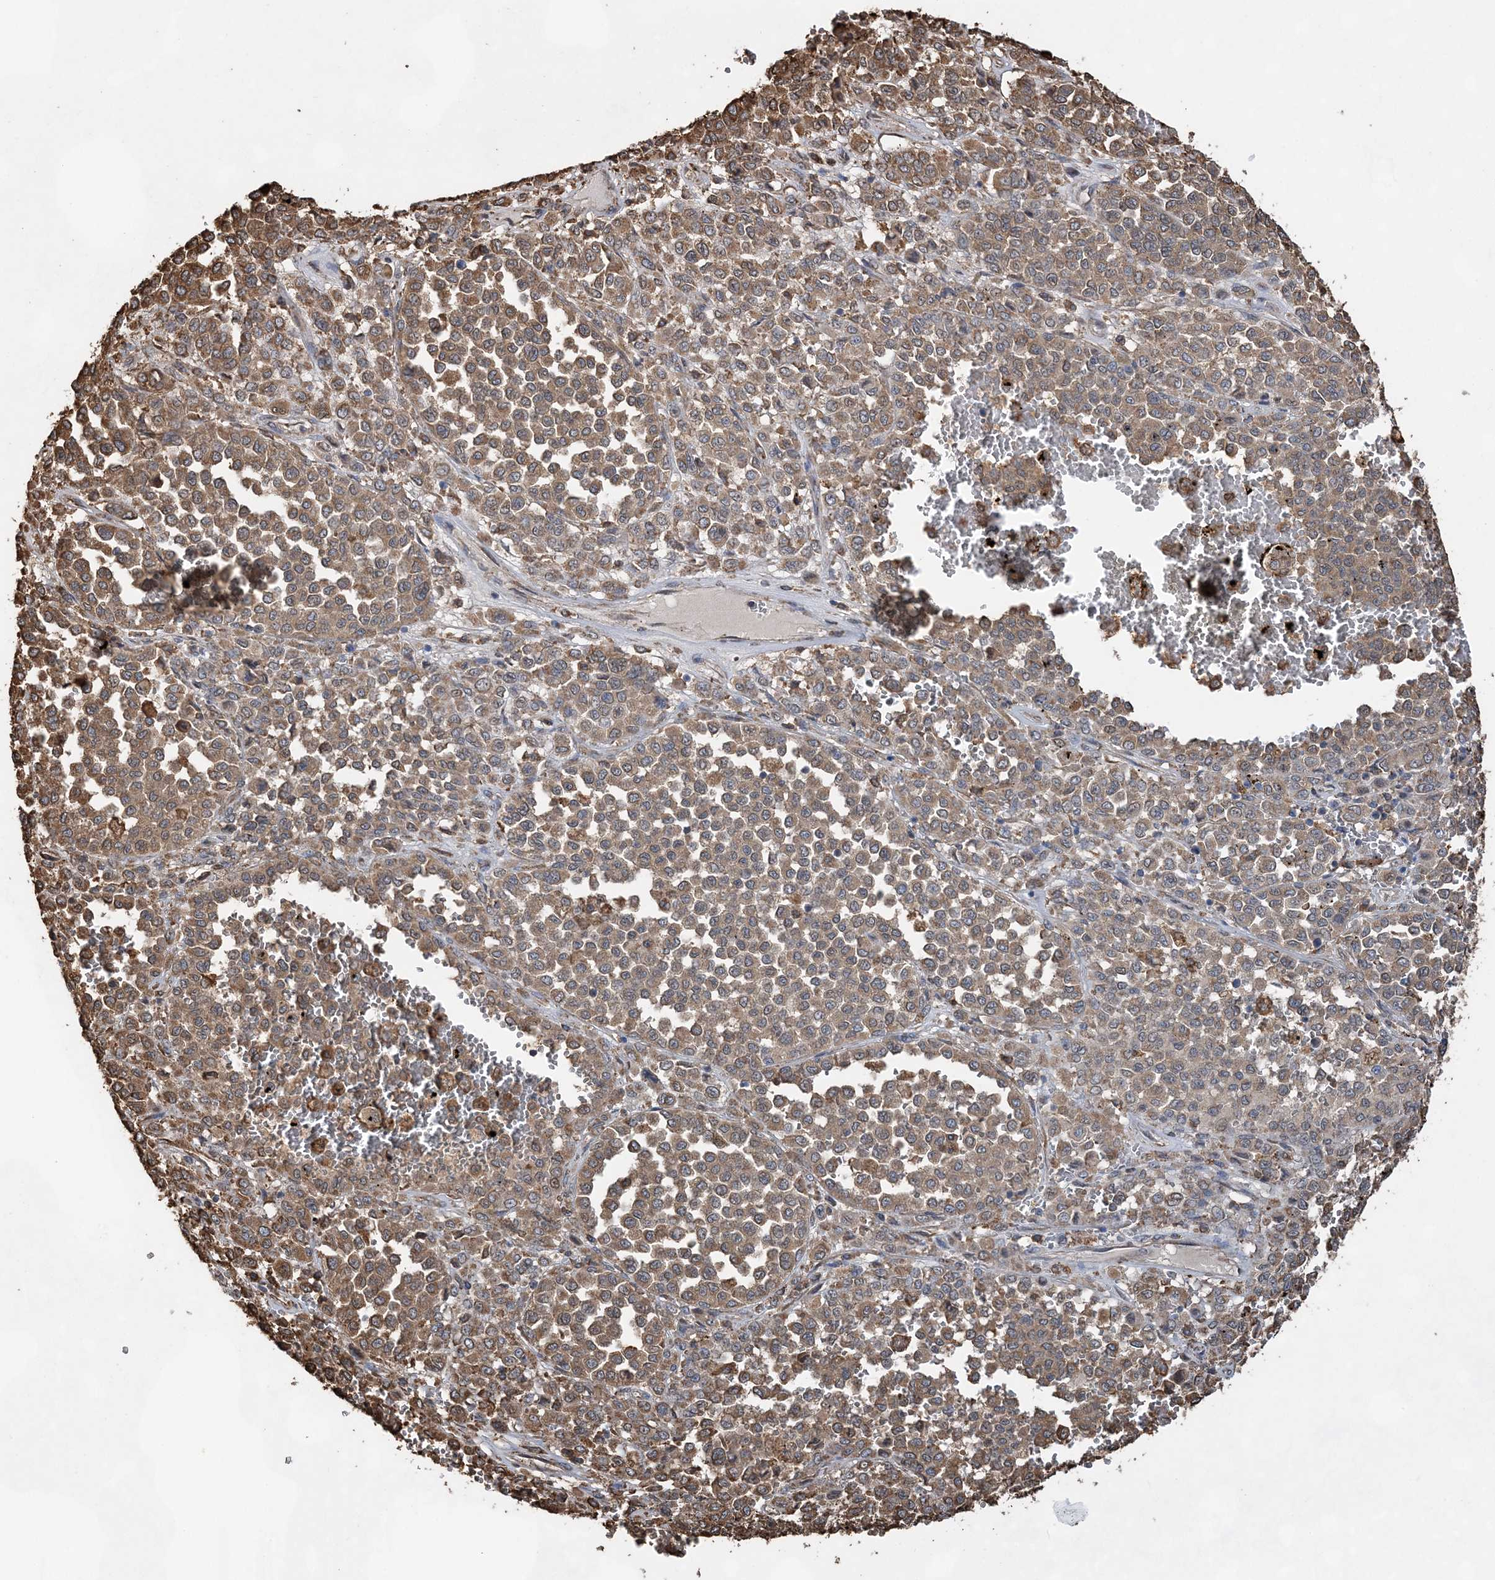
{"staining": {"intensity": "moderate", "quantity": ">75%", "location": "cytoplasmic/membranous"}, "tissue": "melanoma", "cell_type": "Tumor cells", "image_type": "cancer", "snomed": [{"axis": "morphology", "description": "Malignant melanoma, Metastatic site"}, {"axis": "topography", "description": "Pancreas"}], "caption": "Moderate cytoplasmic/membranous expression is appreciated in approximately >75% of tumor cells in malignant melanoma (metastatic site). Using DAB (3,3'-diaminobenzidine) (brown) and hematoxylin (blue) stains, captured at high magnification using brightfield microscopy.", "gene": "WDR12", "patient": {"sex": "female", "age": 30}}